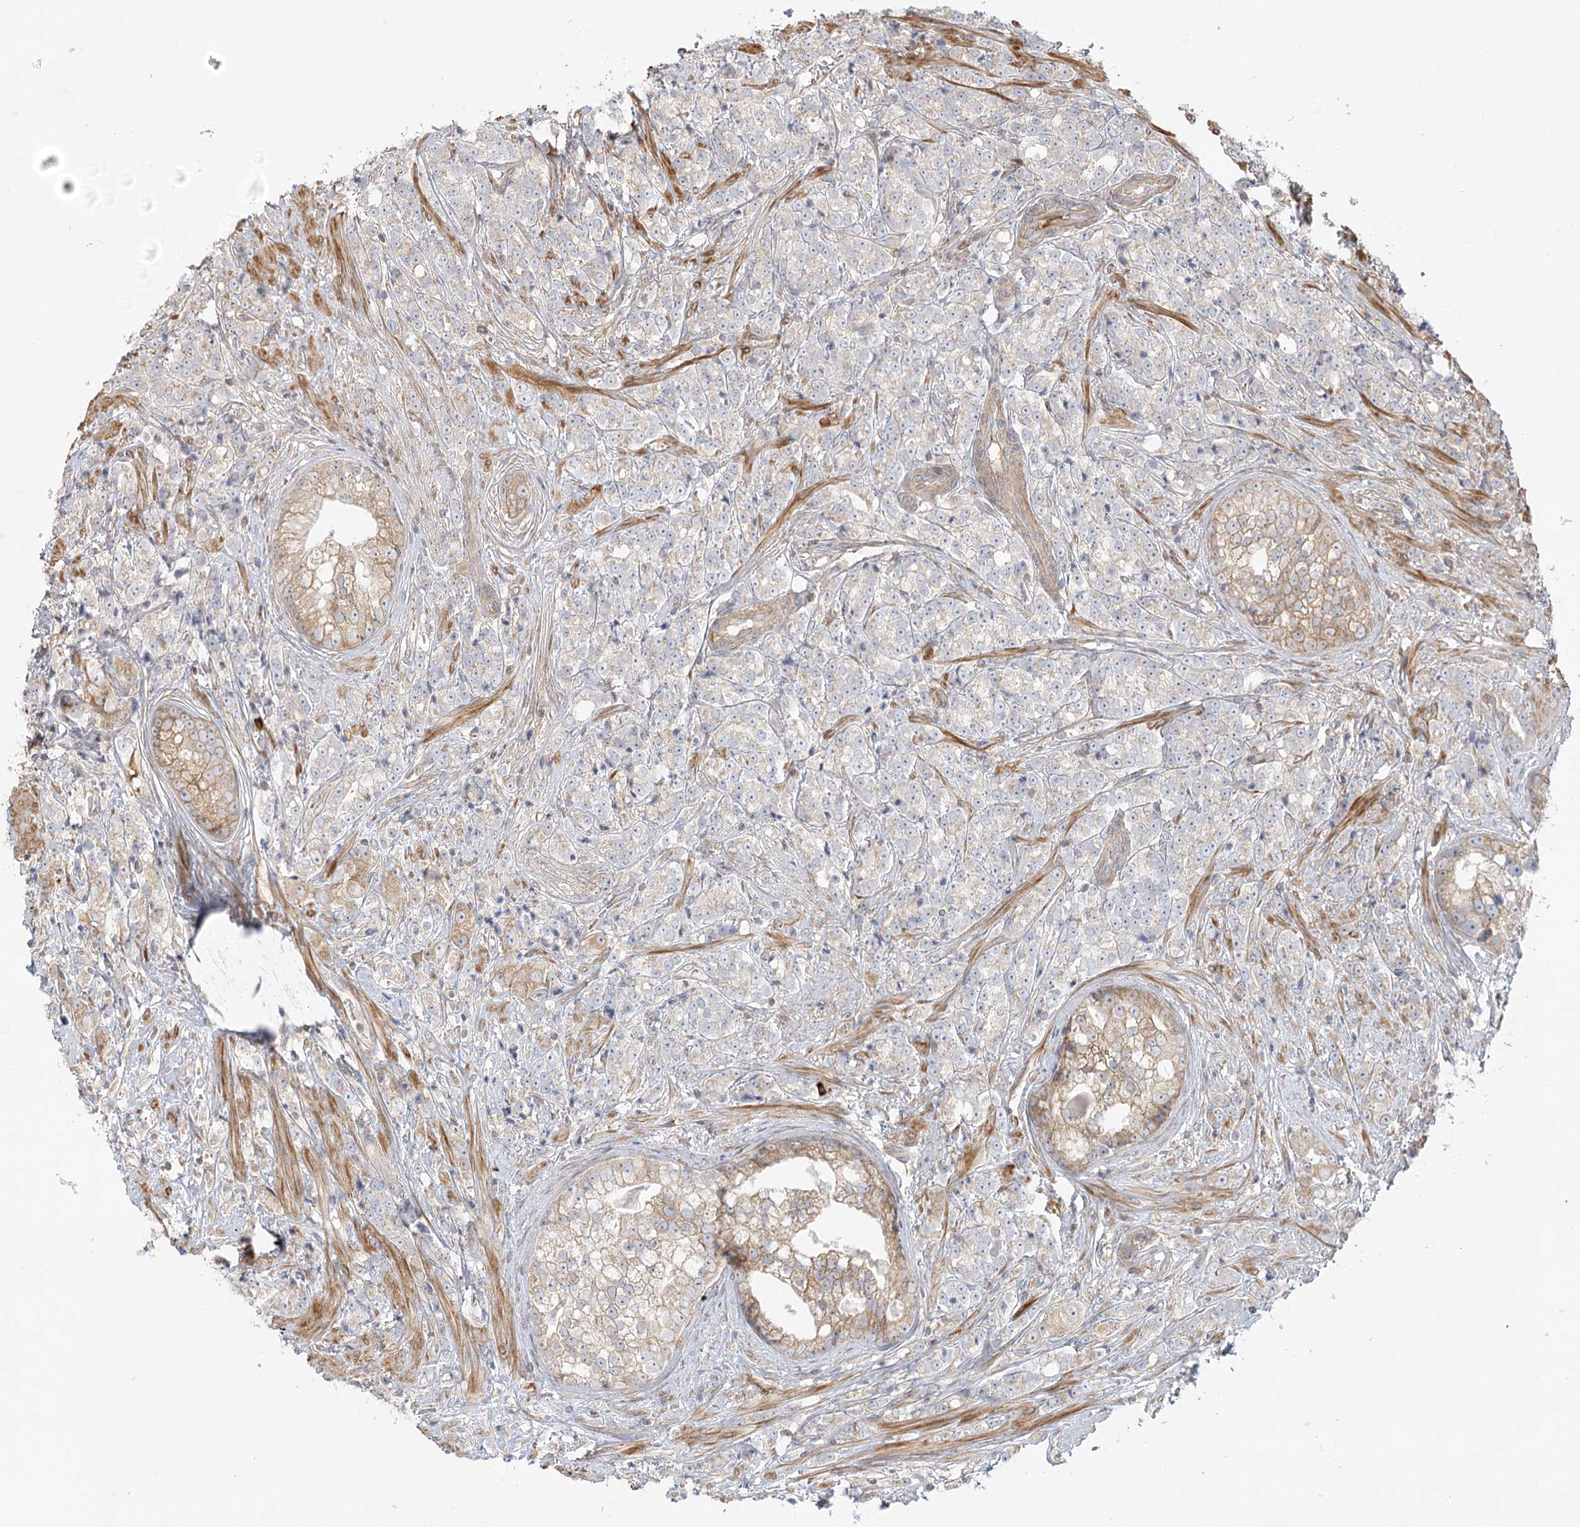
{"staining": {"intensity": "moderate", "quantity": "25%-75%", "location": "cytoplasmic/membranous"}, "tissue": "prostate cancer", "cell_type": "Tumor cells", "image_type": "cancer", "snomed": [{"axis": "morphology", "description": "Adenocarcinoma, High grade"}, {"axis": "topography", "description": "Prostate"}], "caption": "This micrograph reveals immunohistochemistry (IHC) staining of human prostate high-grade adenocarcinoma, with medium moderate cytoplasmic/membranous positivity in about 25%-75% of tumor cells.", "gene": "MTMR3", "patient": {"sex": "male", "age": 69}}